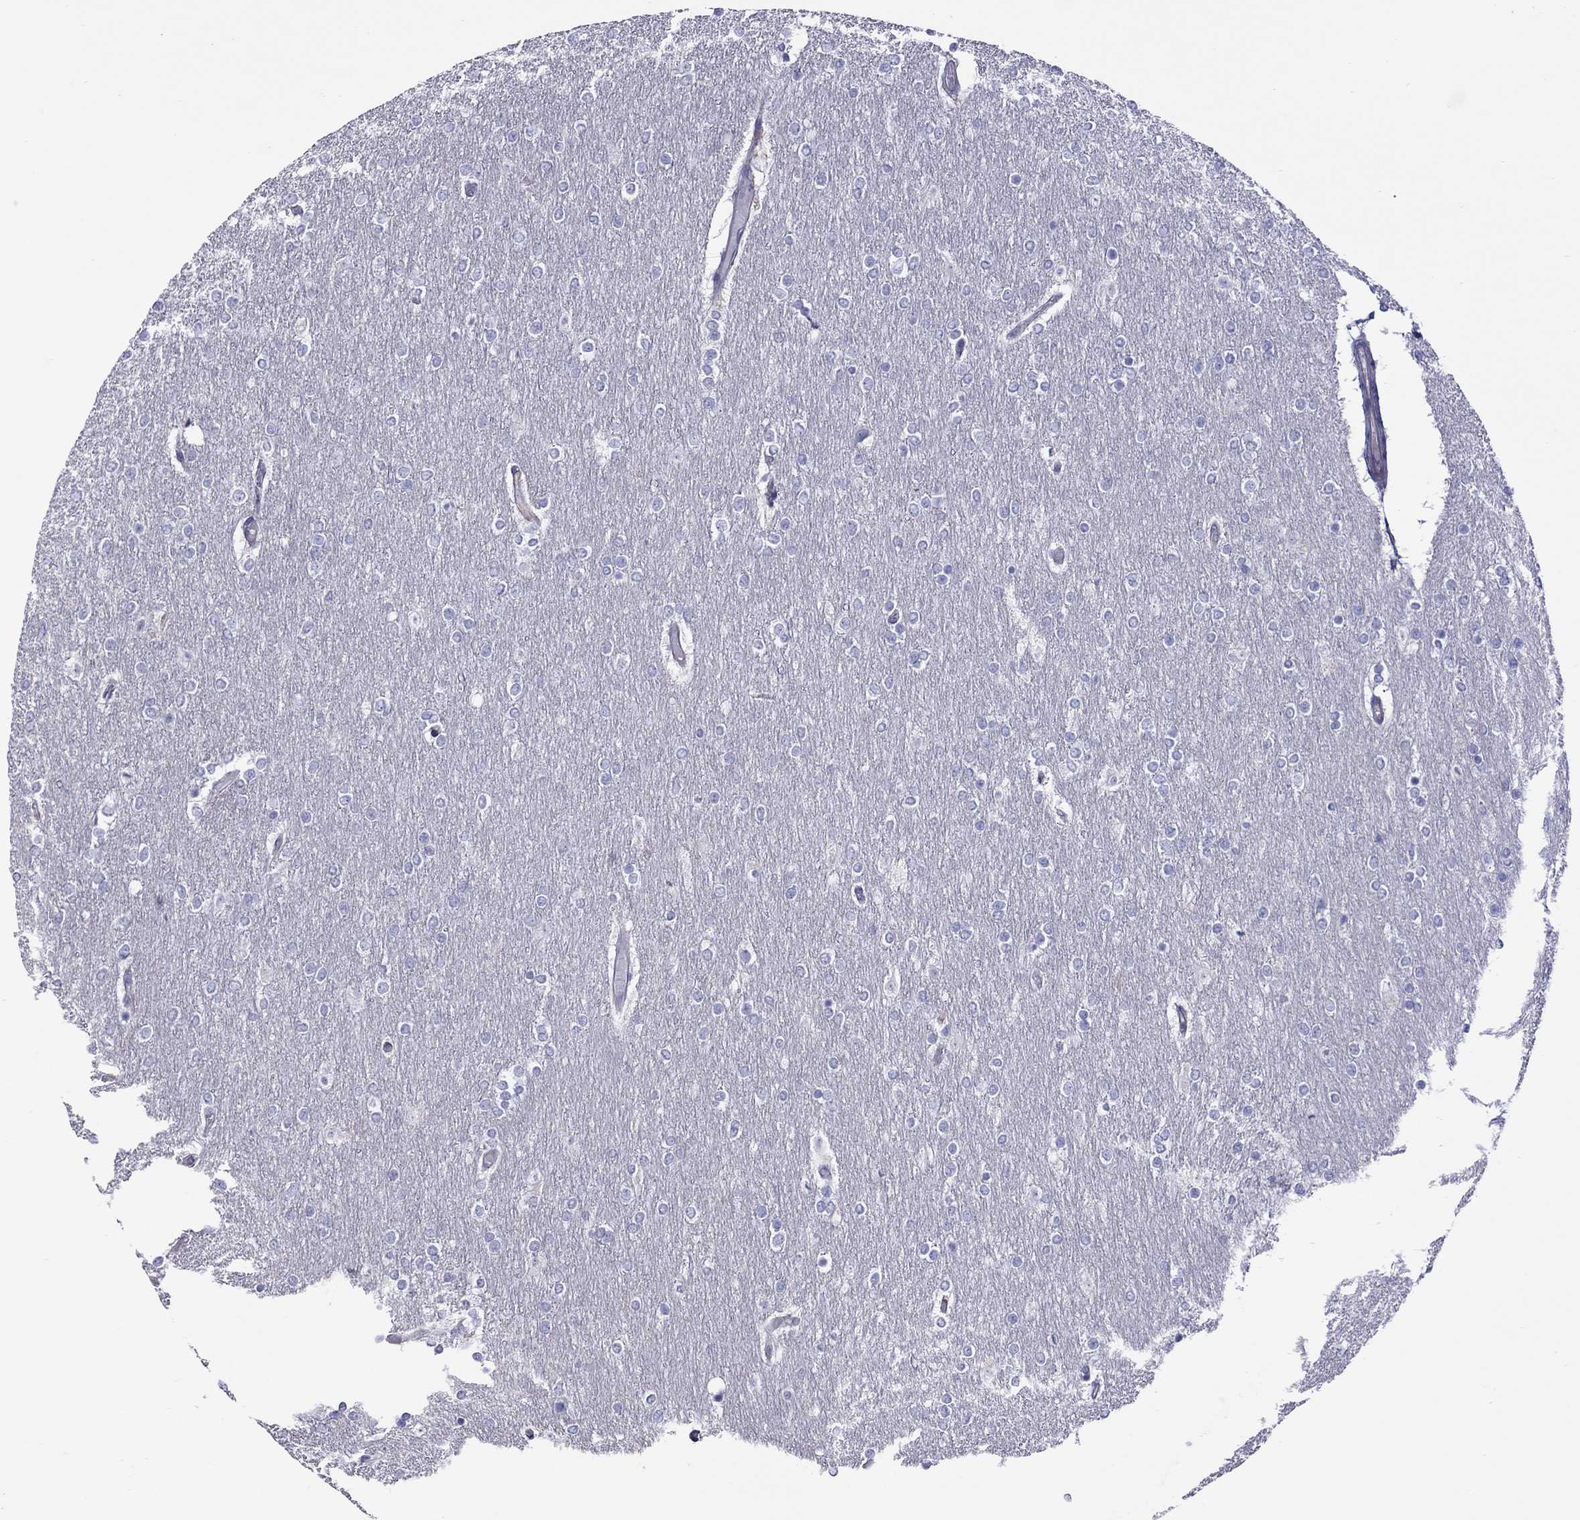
{"staining": {"intensity": "negative", "quantity": "none", "location": "none"}, "tissue": "glioma", "cell_type": "Tumor cells", "image_type": "cancer", "snomed": [{"axis": "morphology", "description": "Glioma, malignant, High grade"}, {"axis": "topography", "description": "Brain"}], "caption": "DAB immunohistochemical staining of human glioma reveals no significant positivity in tumor cells. (DAB IHC with hematoxylin counter stain).", "gene": "ALOX15B", "patient": {"sex": "female", "age": 61}}